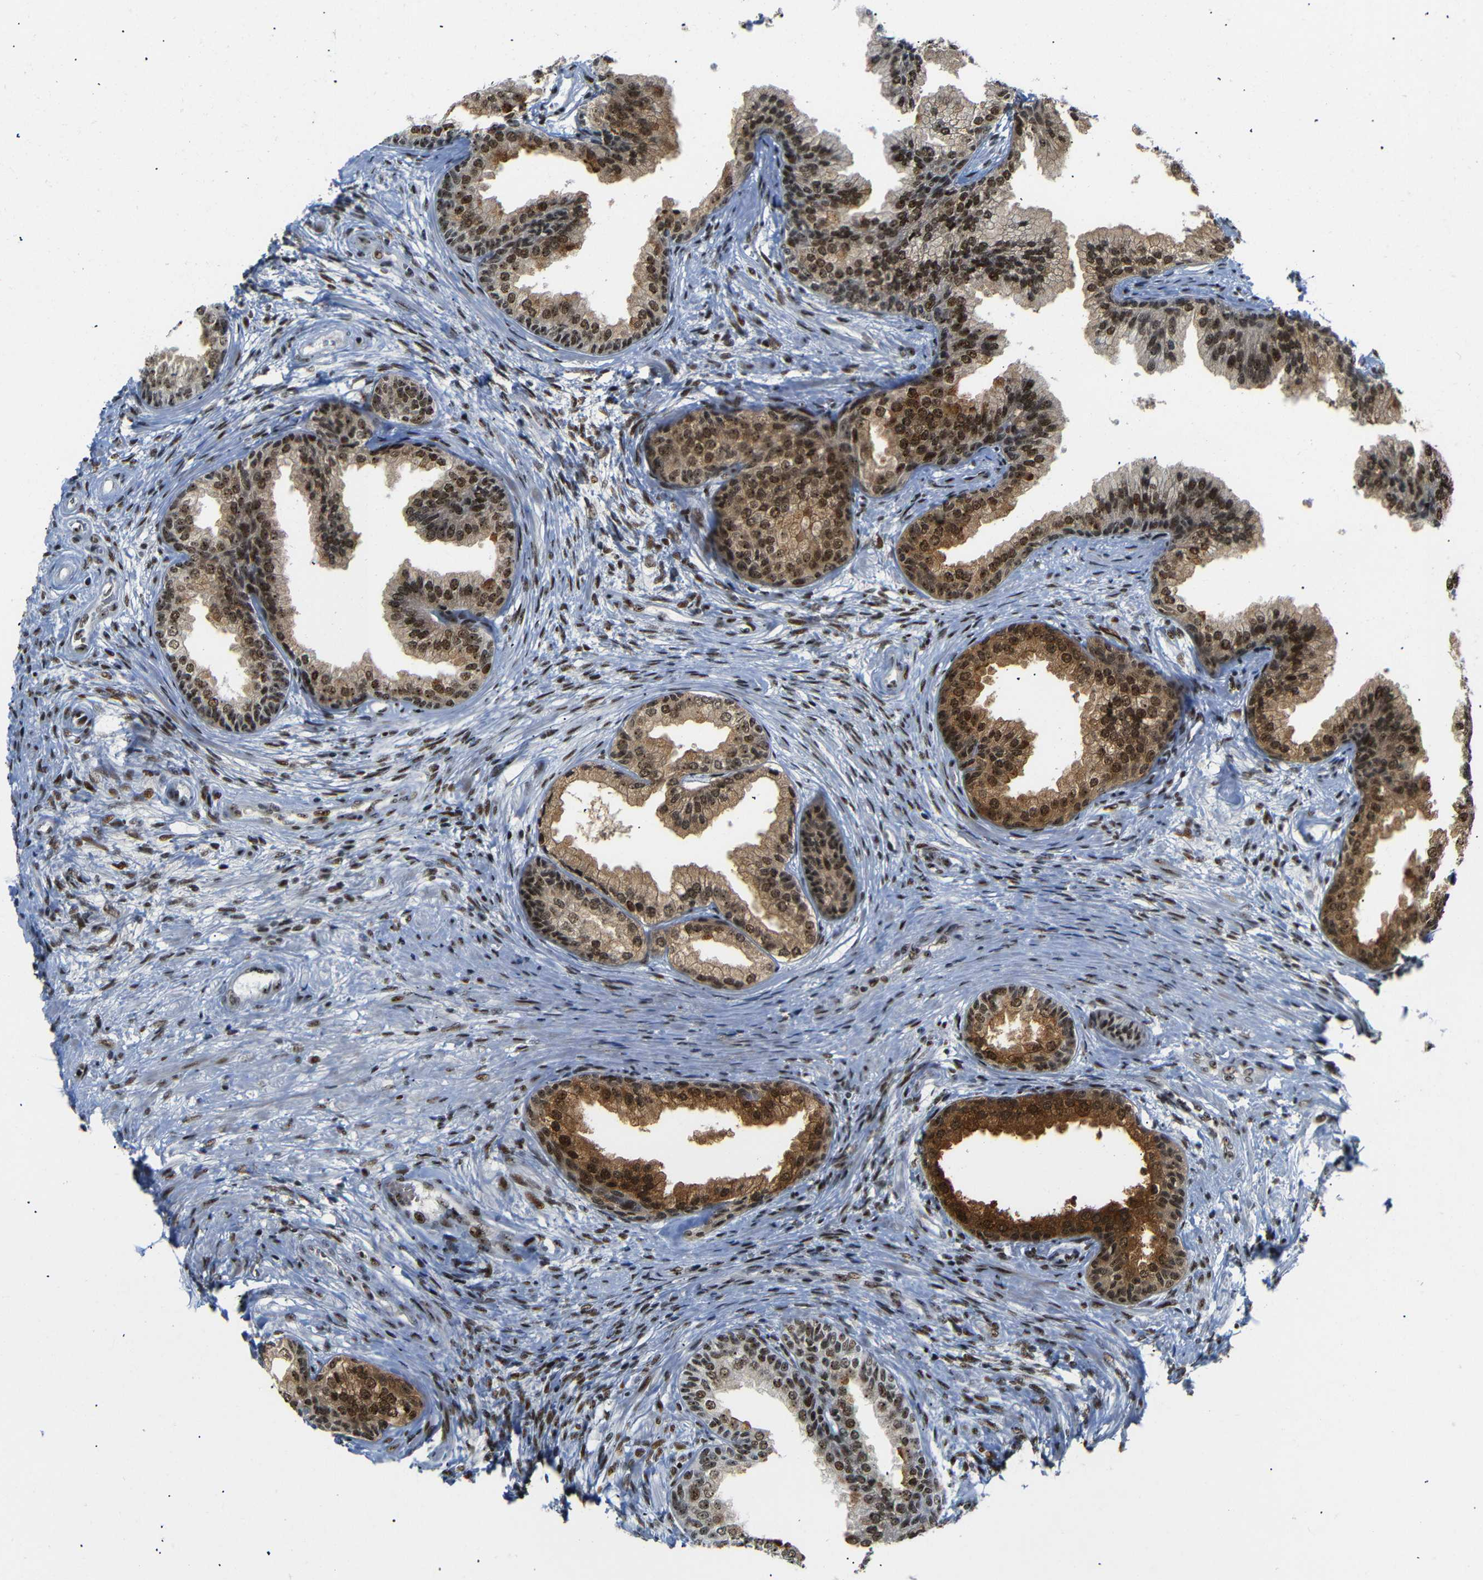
{"staining": {"intensity": "strong", "quantity": ">75%", "location": "cytoplasmic/membranous,nuclear"}, "tissue": "prostate", "cell_type": "Glandular cells", "image_type": "normal", "snomed": [{"axis": "morphology", "description": "Normal tissue, NOS"}, {"axis": "topography", "description": "Prostate"}], "caption": "Strong cytoplasmic/membranous,nuclear protein expression is identified in approximately >75% of glandular cells in prostate.", "gene": "SETDB2", "patient": {"sex": "male", "age": 76}}